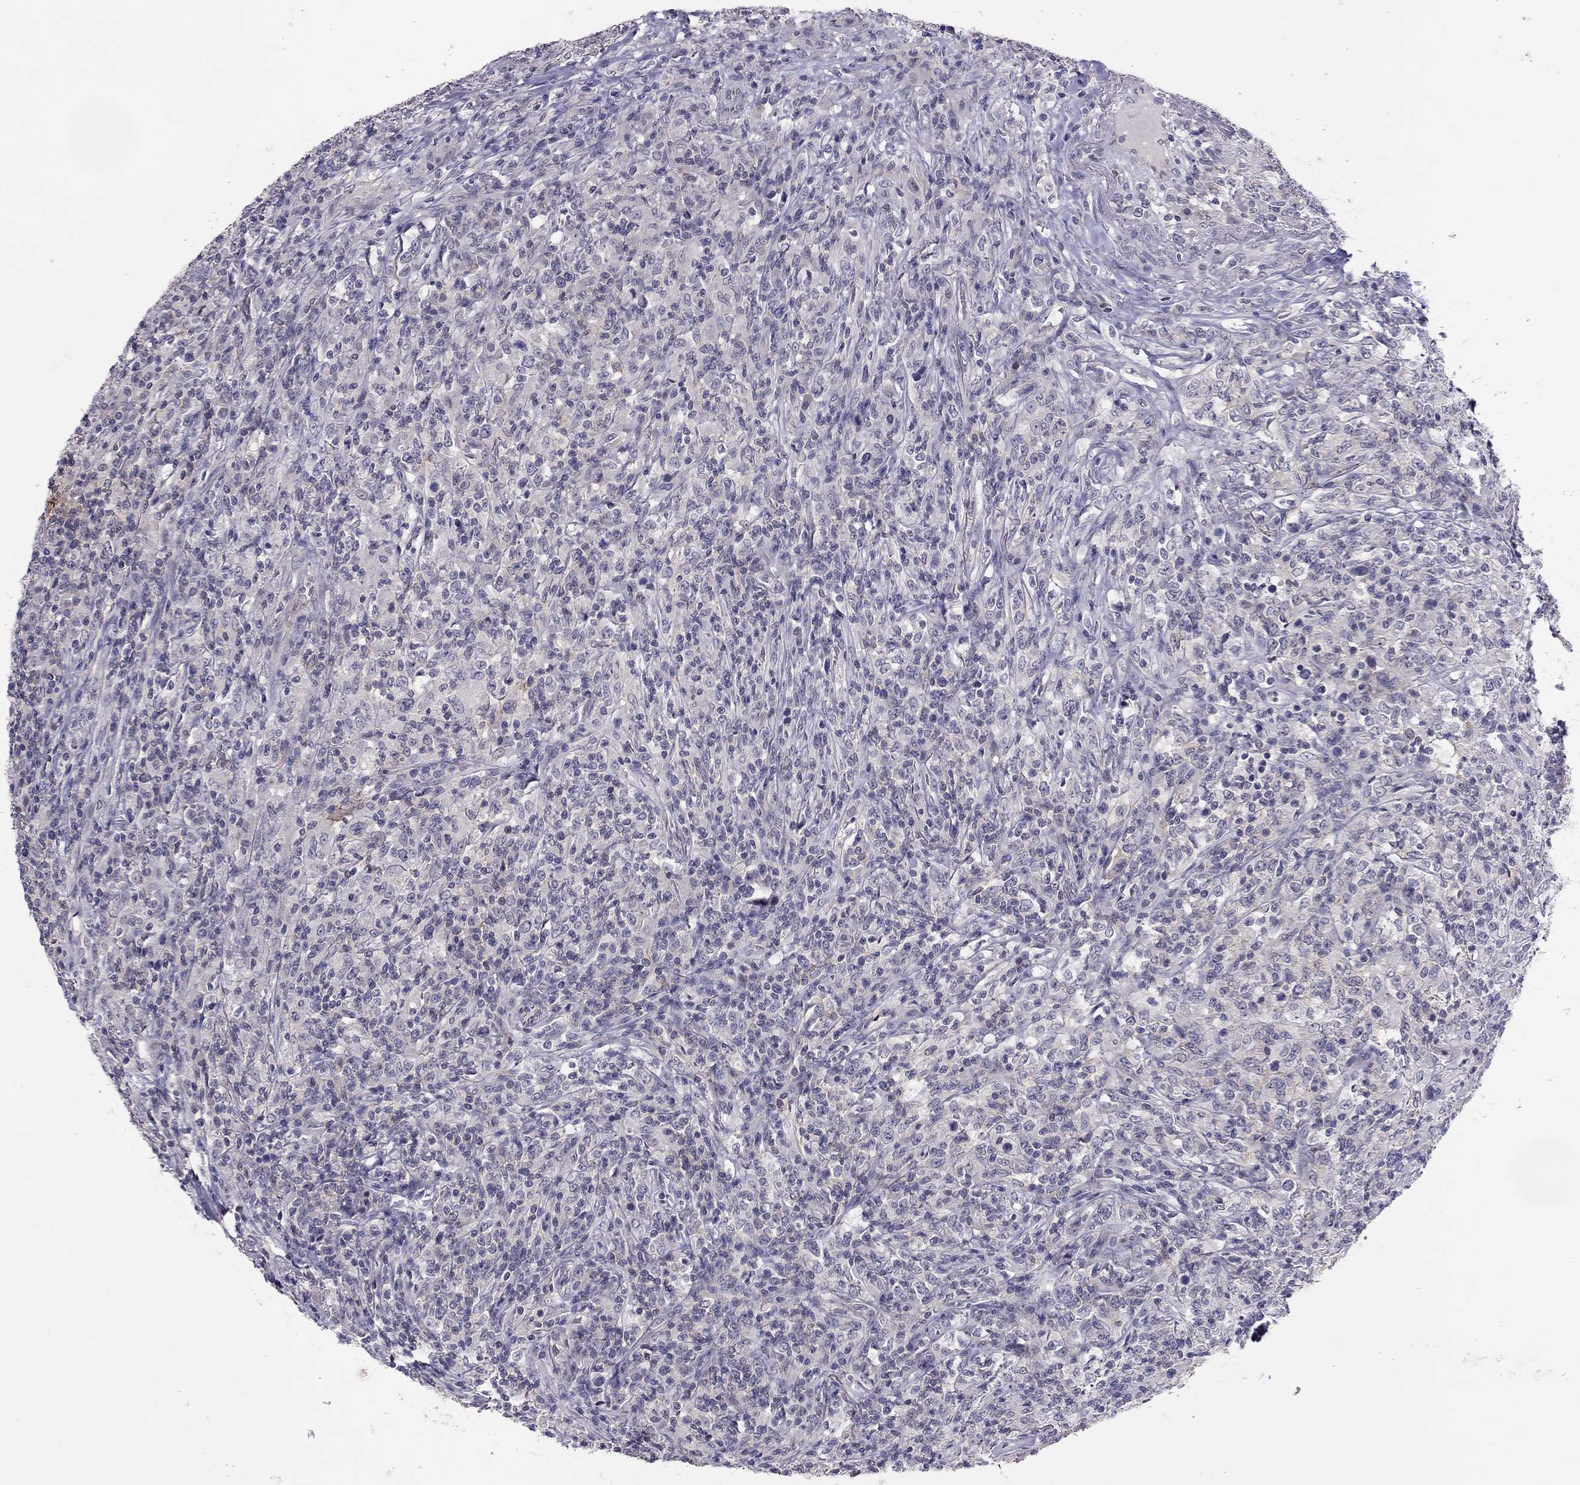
{"staining": {"intensity": "negative", "quantity": "none", "location": "none"}, "tissue": "lymphoma", "cell_type": "Tumor cells", "image_type": "cancer", "snomed": [{"axis": "morphology", "description": "Malignant lymphoma, non-Hodgkin's type, High grade"}, {"axis": "topography", "description": "Lung"}], "caption": "There is no significant staining in tumor cells of high-grade malignant lymphoma, non-Hodgkin's type.", "gene": "ADORA2A", "patient": {"sex": "male", "age": 79}}